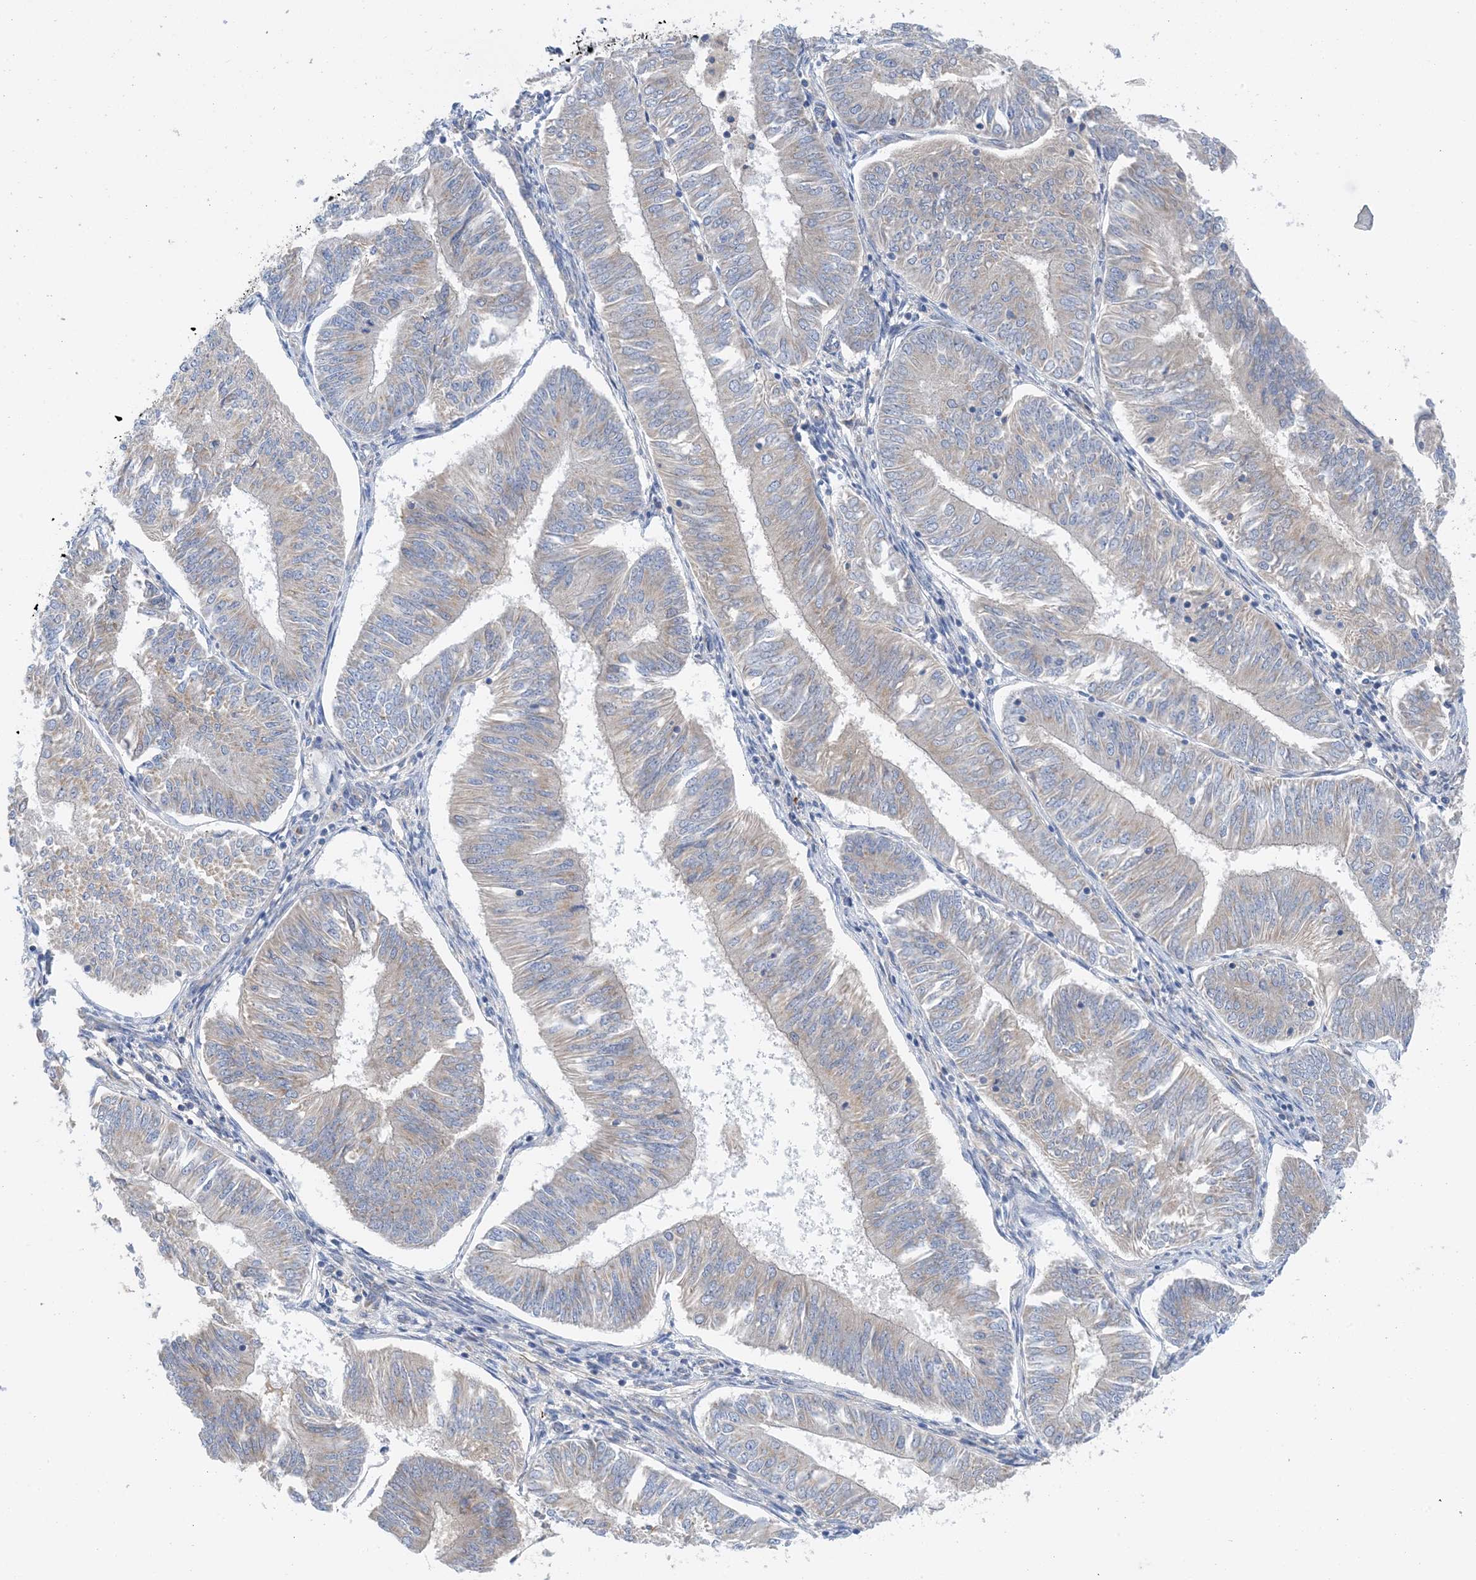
{"staining": {"intensity": "weak", "quantity": "<25%", "location": "cytoplasmic/membranous"}, "tissue": "endometrial cancer", "cell_type": "Tumor cells", "image_type": "cancer", "snomed": [{"axis": "morphology", "description": "Adenocarcinoma, NOS"}, {"axis": "topography", "description": "Endometrium"}], "caption": "DAB immunohistochemical staining of human endometrial adenocarcinoma exhibits no significant staining in tumor cells.", "gene": "SLC5A11", "patient": {"sex": "female", "age": 58}}